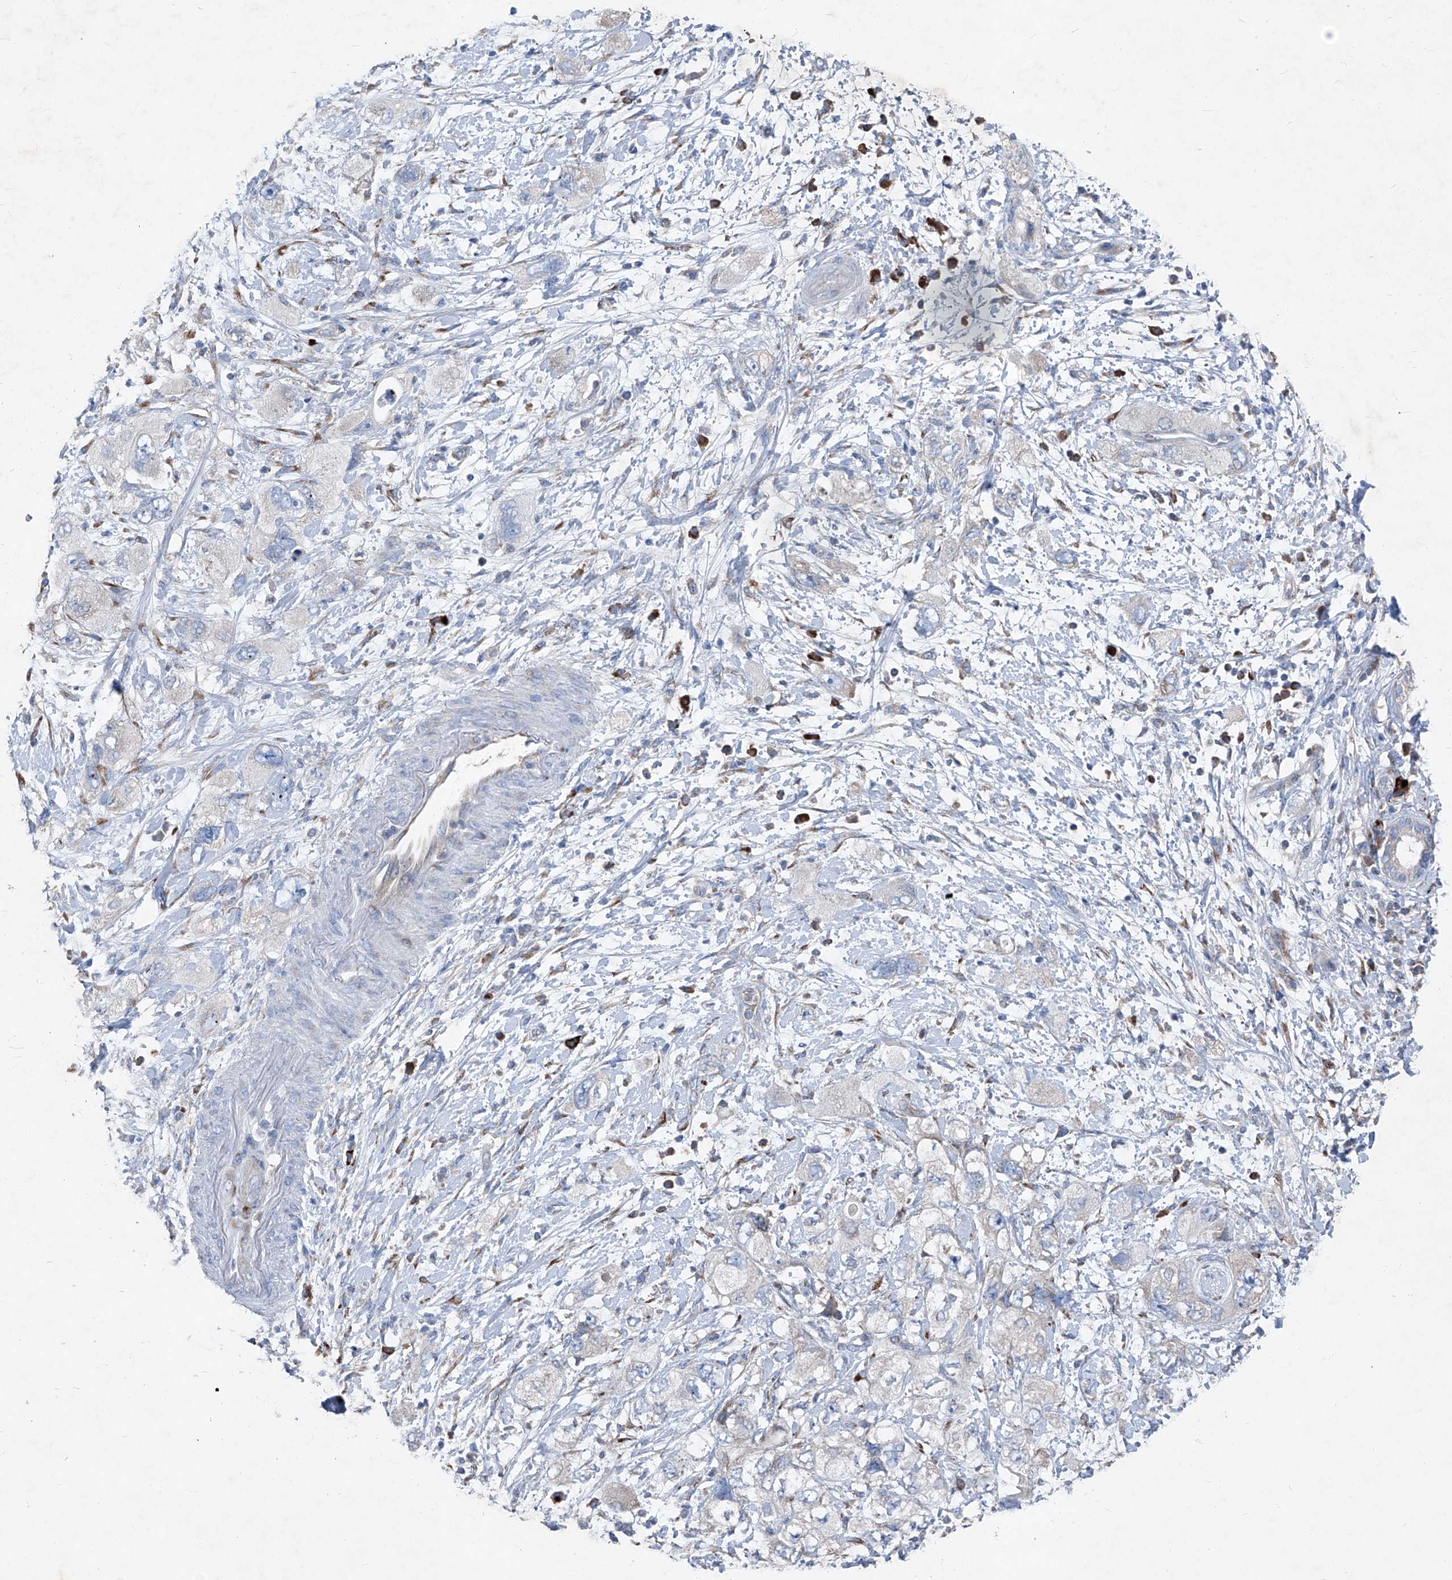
{"staining": {"intensity": "negative", "quantity": "none", "location": "none"}, "tissue": "pancreatic cancer", "cell_type": "Tumor cells", "image_type": "cancer", "snomed": [{"axis": "morphology", "description": "Adenocarcinoma, NOS"}, {"axis": "topography", "description": "Pancreas"}], "caption": "Immunohistochemical staining of human adenocarcinoma (pancreatic) shows no significant expression in tumor cells. The staining was performed using DAB to visualize the protein expression in brown, while the nuclei were stained in blue with hematoxylin (Magnification: 20x).", "gene": "IFI27", "patient": {"sex": "female", "age": 73}}